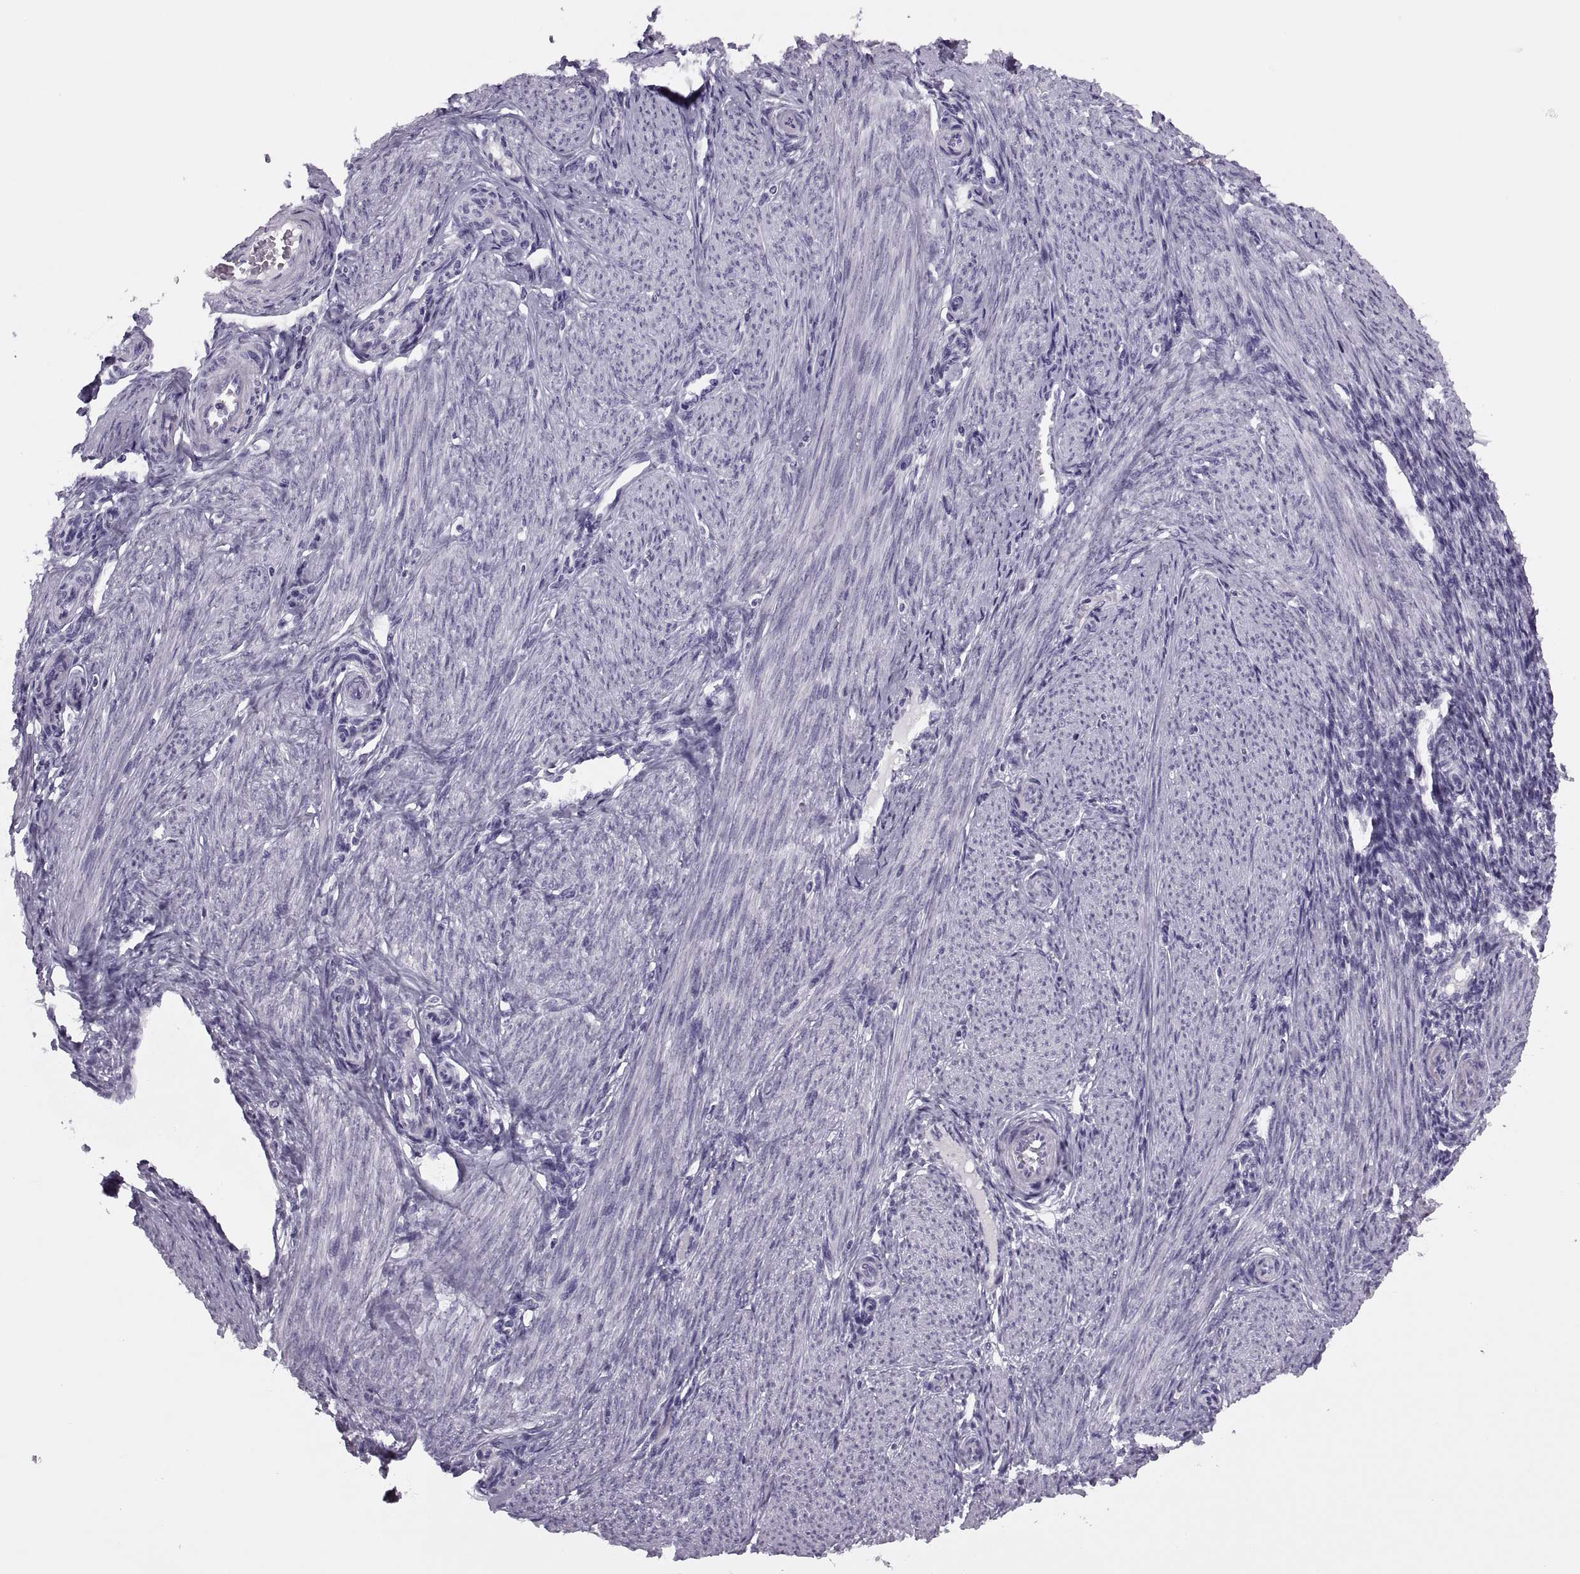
{"staining": {"intensity": "negative", "quantity": "none", "location": "none"}, "tissue": "endometrium", "cell_type": "Cells in endometrial stroma", "image_type": "normal", "snomed": [{"axis": "morphology", "description": "Normal tissue, NOS"}, {"axis": "topography", "description": "Endometrium"}], "caption": "Benign endometrium was stained to show a protein in brown. There is no significant staining in cells in endometrial stroma. Brightfield microscopy of immunohistochemistry (IHC) stained with DAB (3,3'-diaminobenzidine) (brown) and hematoxylin (blue), captured at high magnification.", "gene": "SYNGR4", "patient": {"sex": "female", "age": 39}}